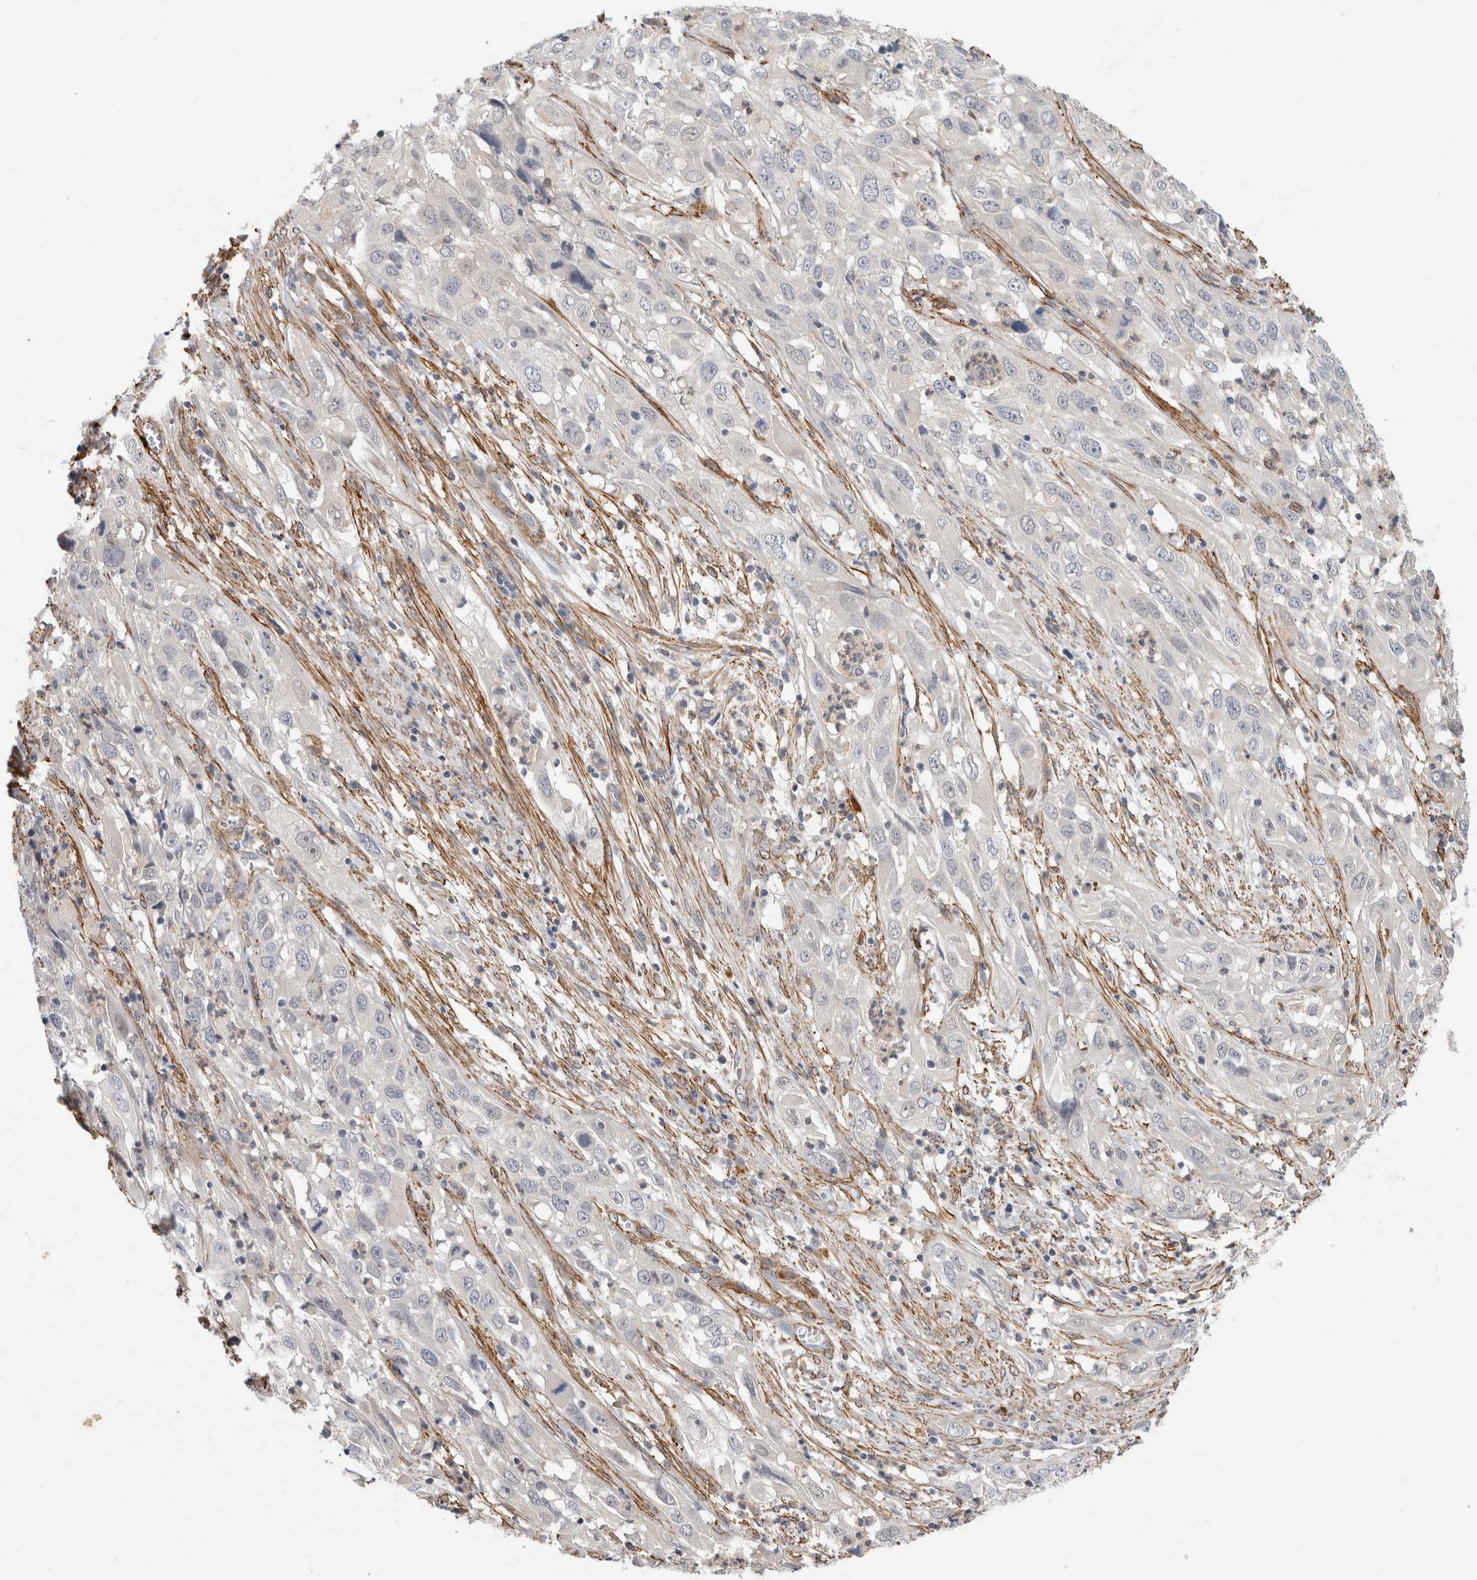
{"staining": {"intensity": "negative", "quantity": "none", "location": "none"}, "tissue": "cervical cancer", "cell_type": "Tumor cells", "image_type": "cancer", "snomed": [{"axis": "morphology", "description": "Squamous cell carcinoma, NOS"}, {"axis": "topography", "description": "Cervix"}], "caption": "An immunohistochemistry histopathology image of cervical cancer (squamous cell carcinoma) is shown. There is no staining in tumor cells of cervical cancer (squamous cell carcinoma). Nuclei are stained in blue.", "gene": "PGM1", "patient": {"sex": "female", "age": 32}}